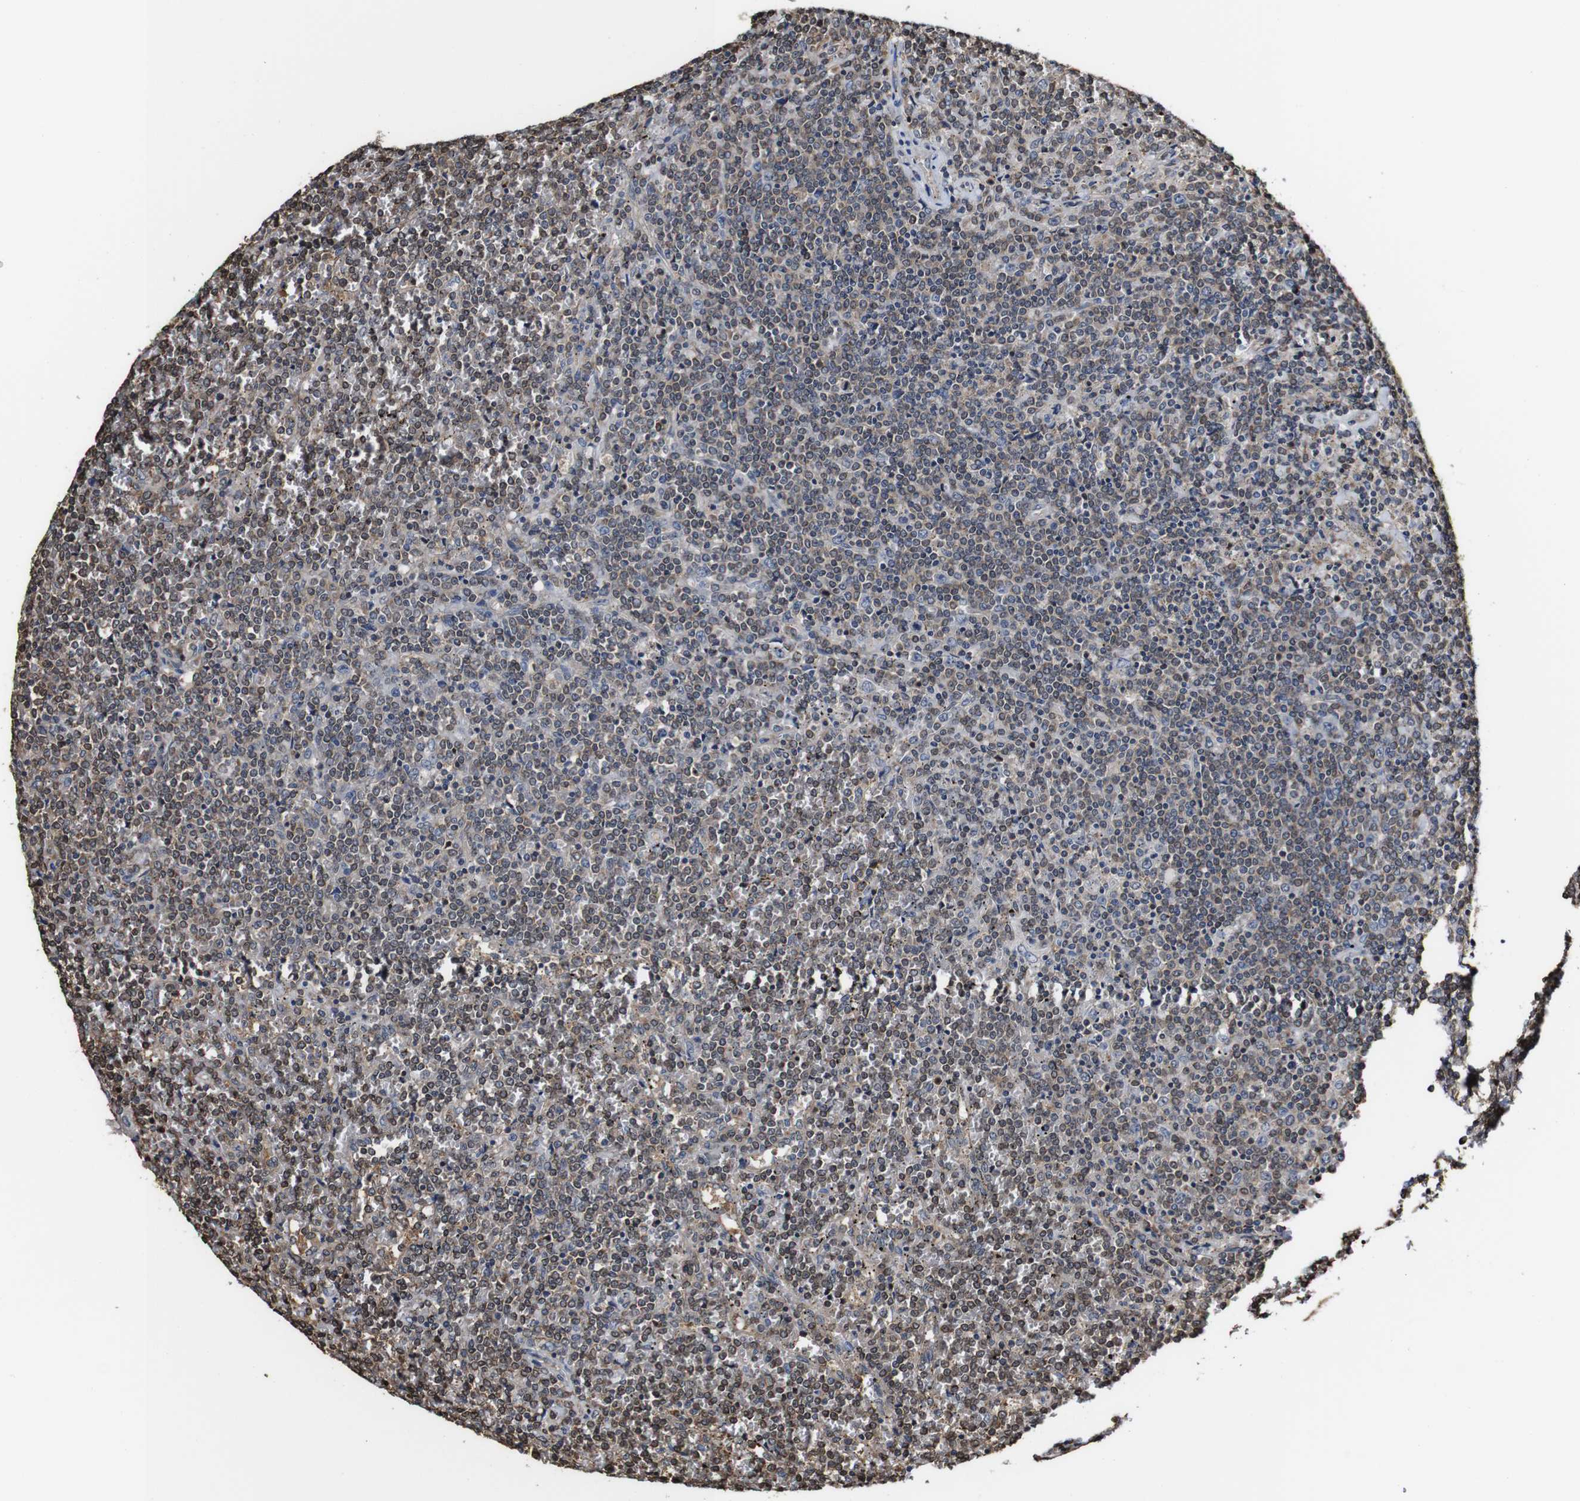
{"staining": {"intensity": "moderate", "quantity": "<25%", "location": "cytoplasmic/membranous"}, "tissue": "lymphoma", "cell_type": "Tumor cells", "image_type": "cancer", "snomed": [{"axis": "morphology", "description": "Malignant lymphoma, non-Hodgkin's type, Low grade"}, {"axis": "topography", "description": "Spleen"}], "caption": "Approximately <25% of tumor cells in lymphoma demonstrate moderate cytoplasmic/membranous protein staining as visualized by brown immunohistochemical staining.", "gene": "PTPRR", "patient": {"sex": "female", "age": 19}}